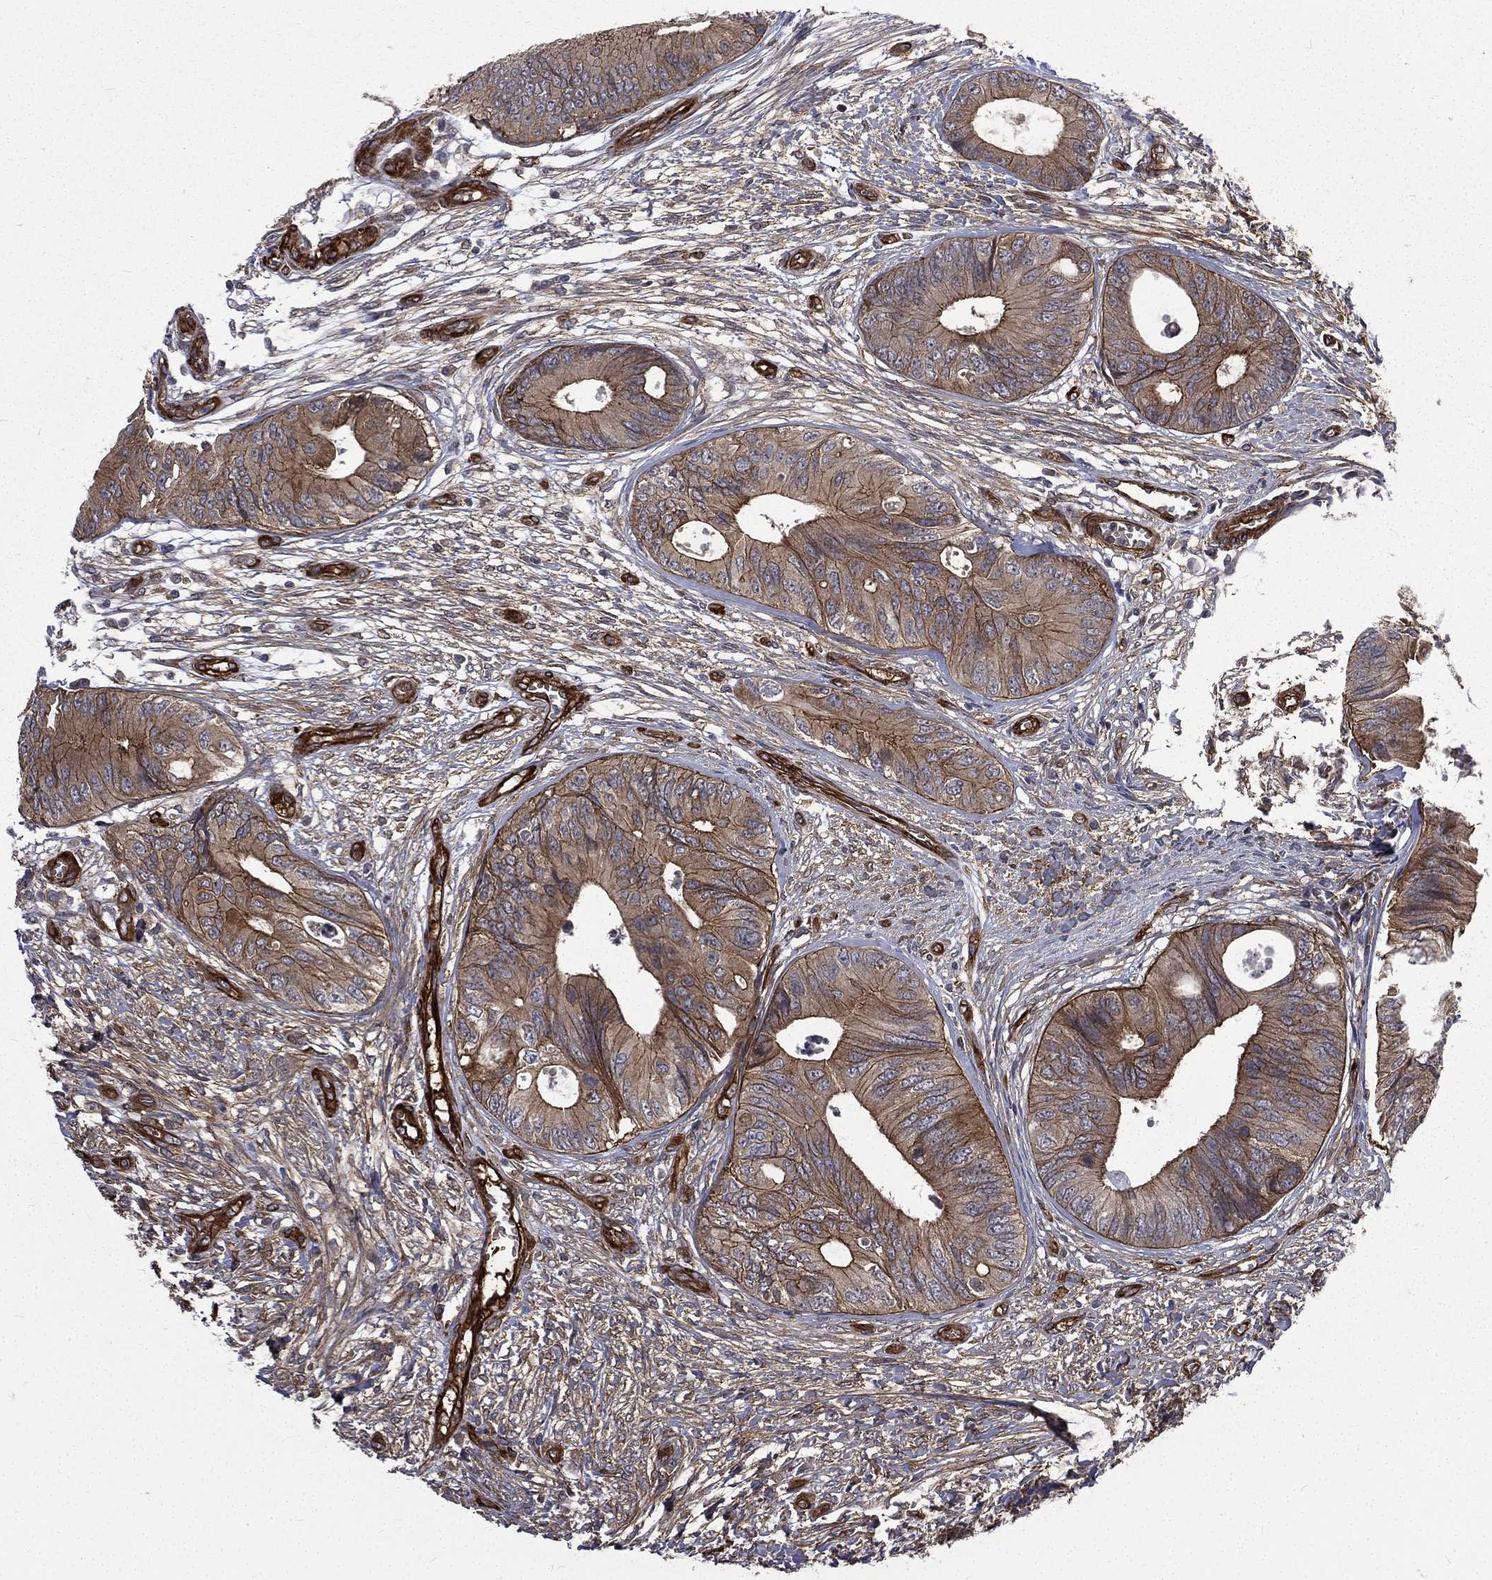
{"staining": {"intensity": "moderate", "quantity": "<25%", "location": "cytoplasmic/membranous"}, "tissue": "colorectal cancer", "cell_type": "Tumor cells", "image_type": "cancer", "snomed": [{"axis": "morphology", "description": "Normal tissue, NOS"}, {"axis": "morphology", "description": "Adenocarcinoma, NOS"}, {"axis": "topography", "description": "Colon"}], "caption": "Immunohistochemical staining of human adenocarcinoma (colorectal) exhibits moderate cytoplasmic/membranous protein staining in about <25% of tumor cells.", "gene": "PPFIBP1", "patient": {"sex": "male", "age": 65}}